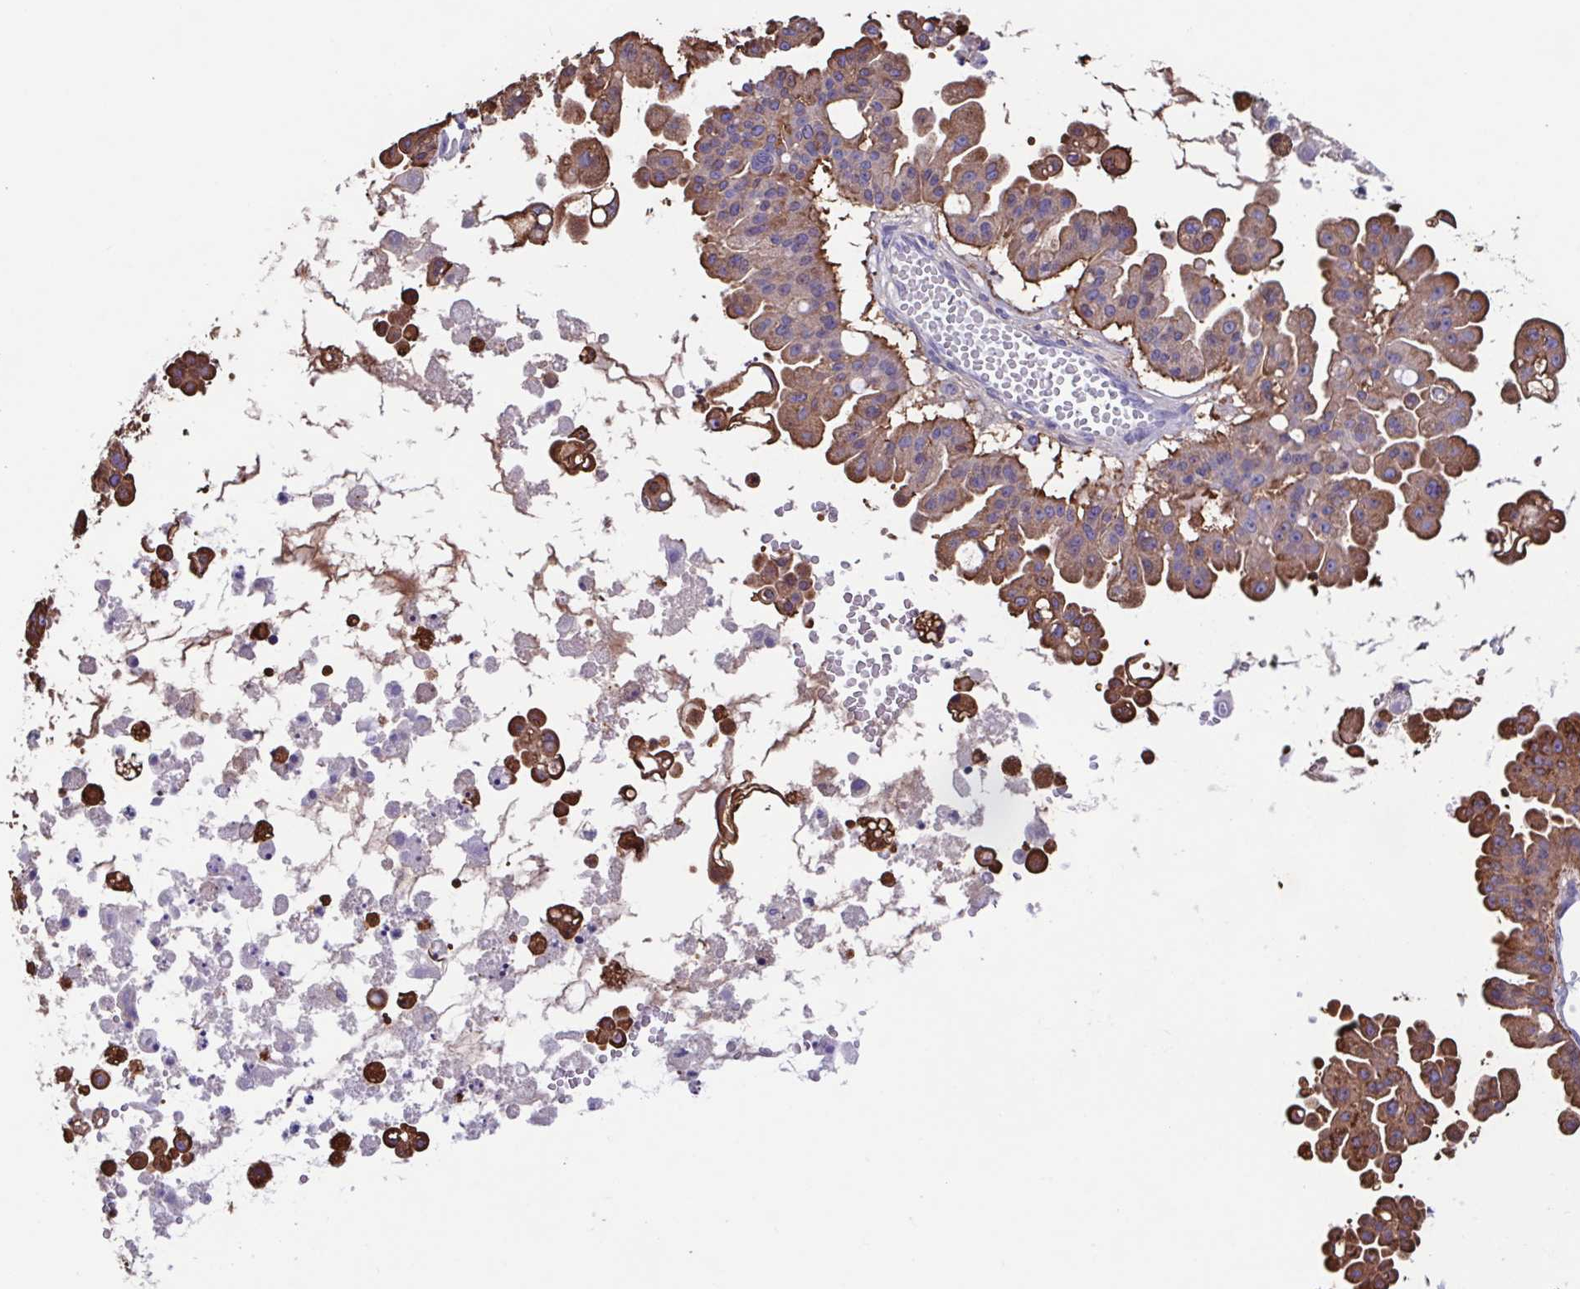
{"staining": {"intensity": "moderate", "quantity": ">75%", "location": "cytoplasmic/membranous"}, "tissue": "ovarian cancer", "cell_type": "Tumor cells", "image_type": "cancer", "snomed": [{"axis": "morphology", "description": "Cystadenocarcinoma, serous, NOS"}, {"axis": "topography", "description": "Ovary"}], "caption": "IHC micrograph of human ovarian cancer (serous cystadenocarcinoma) stained for a protein (brown), which shows medium levels of moderate cytoplasmic/membranous positivity in about >75% of tumor cells.", "gene": "TPD52", "patient": {"sex": "female", "age": 56}}